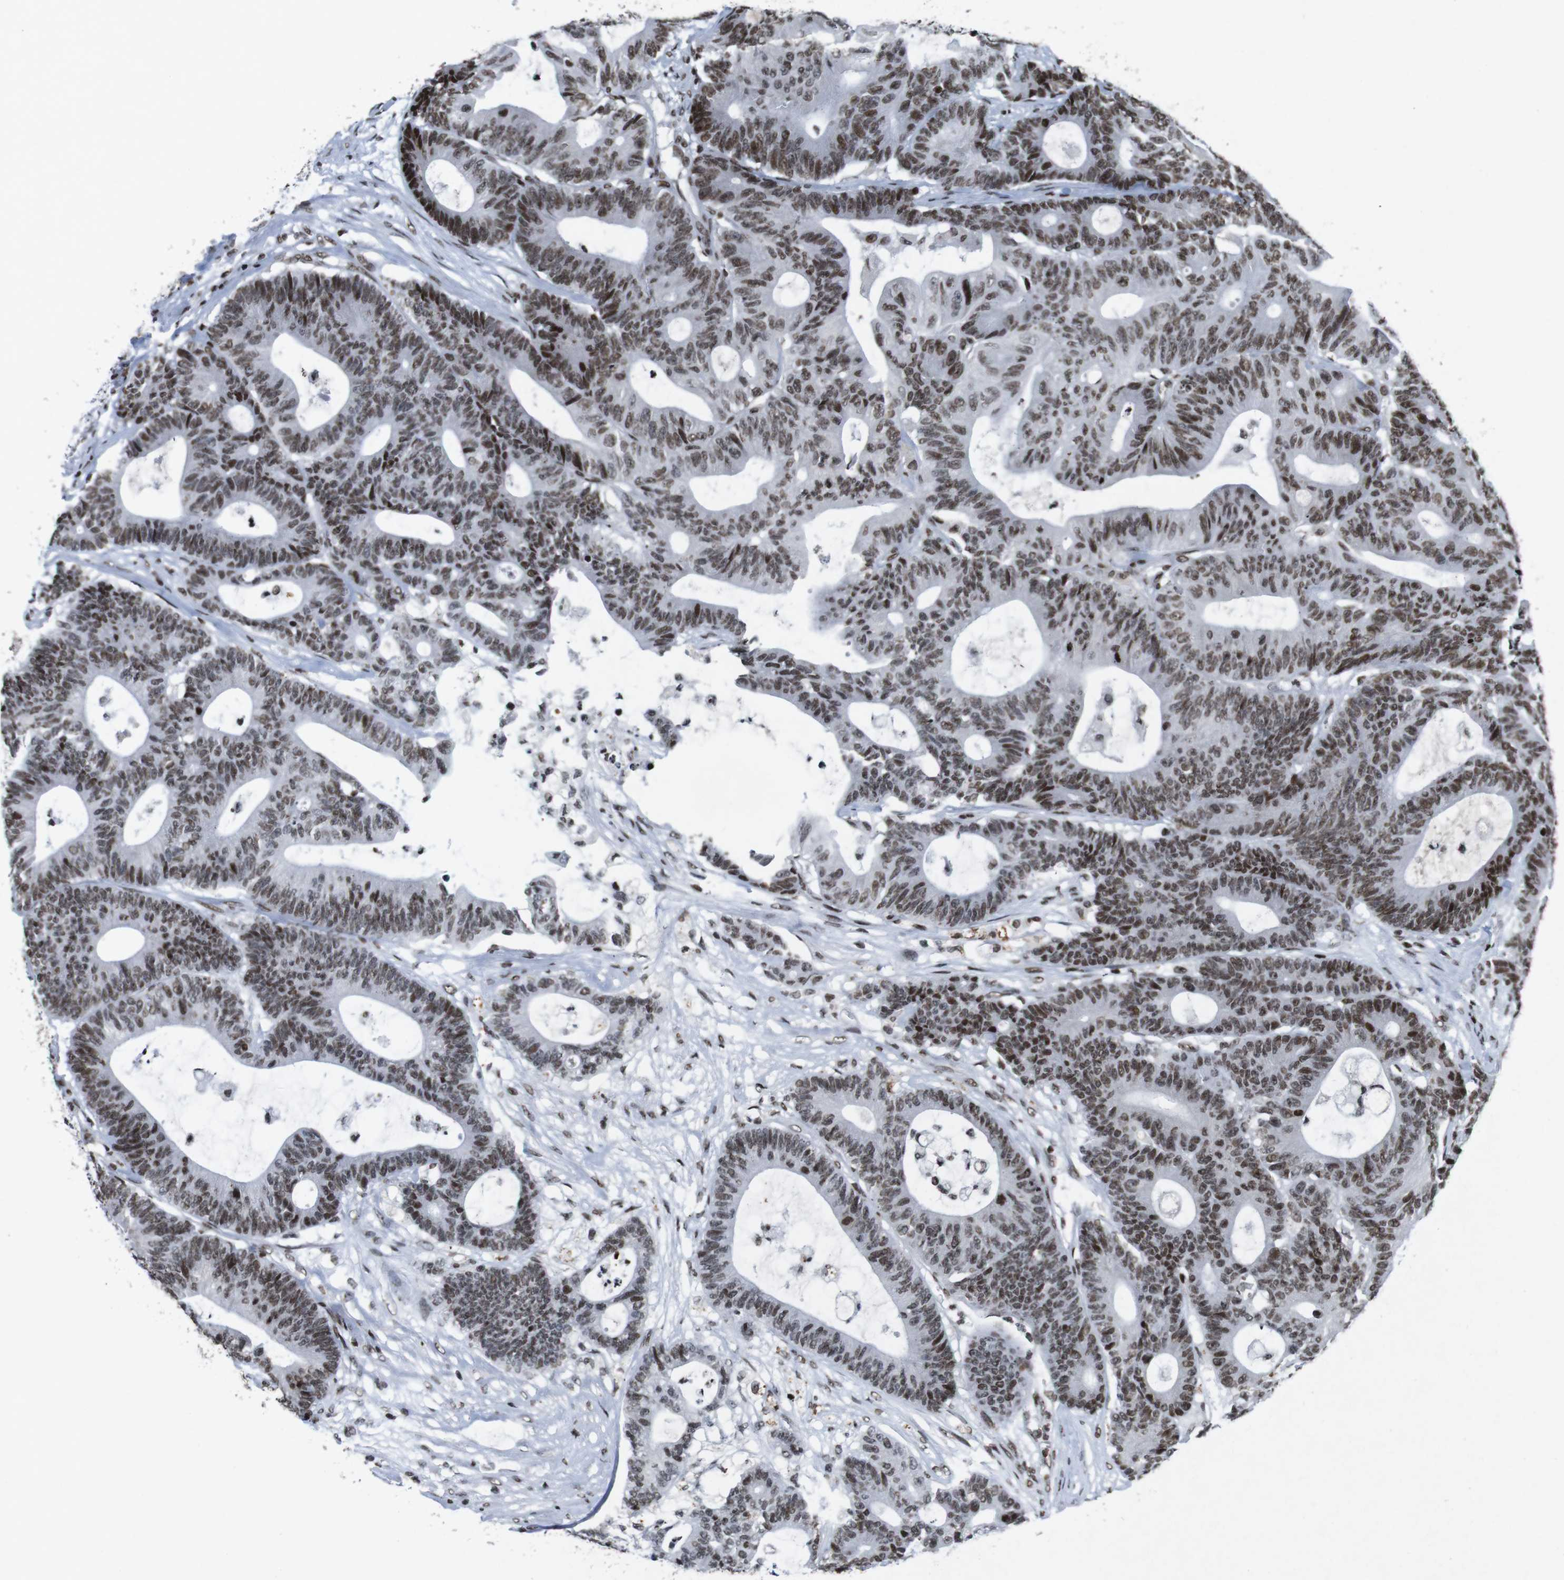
{"staining": {"intensity": "moderate", "quantity": ">75%", "location": "nuclear"}, "tissue": "colorectal cancer", "cell_type": "Tumor cells", "image_type": "cancer", "snomed": [{"axis": "morphology", "description": "Adenocarcinoma, NOS"}, {"axis": "topography", "description": "Colon"}], "caption": "Immunohistochemical staining of human colorectal adenocarcinoma exhibits medium levels of moderate nuclear protein positivity in approximately >75% of tumor cells.", "gene": "MAGEH1", "patient": {"sex": "female", "age": 84}}